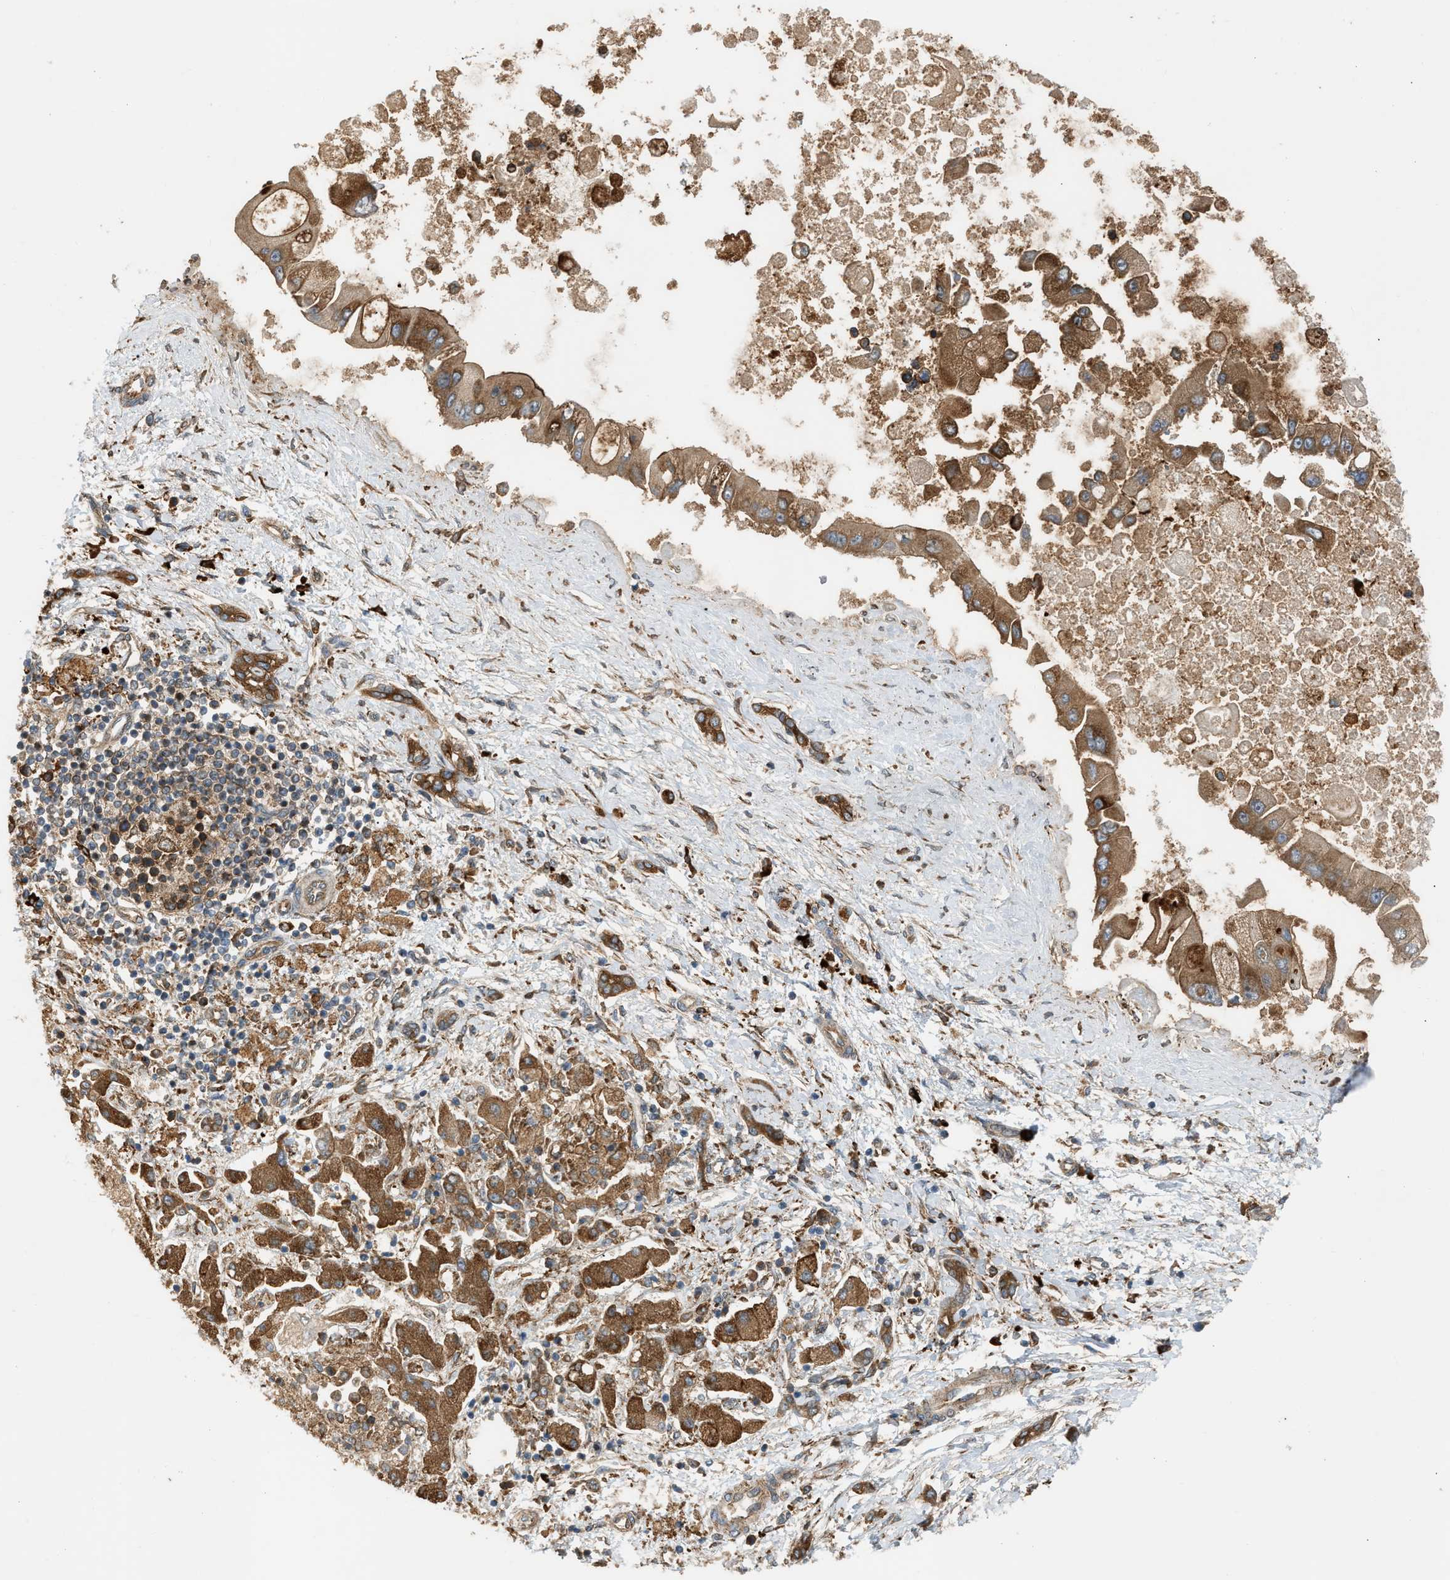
{"staining": {"intensity": "moderate", "quantity": ">75%", "location": "cytoplasmic/membranous"}, "tissue": "liver cancer", "cell_type": "Tumor cells", "image_type": "cancer", "snomed": [{"axis": "morphology", "description": "Cholangiocarcinoma"}, {"axis": "topography", "description": "Liver"}], "caption": "The image reveals staining of liver cholangiocarcinoma, revealing moderate cytoplasmic/membranous protein expression (brown color) within tumor cells. The protein of interest is shown in brown color, while the nuclei are stained blue.", "gene": "BAIAP2L1", "patient": {"sex": "male", "age": 50}}